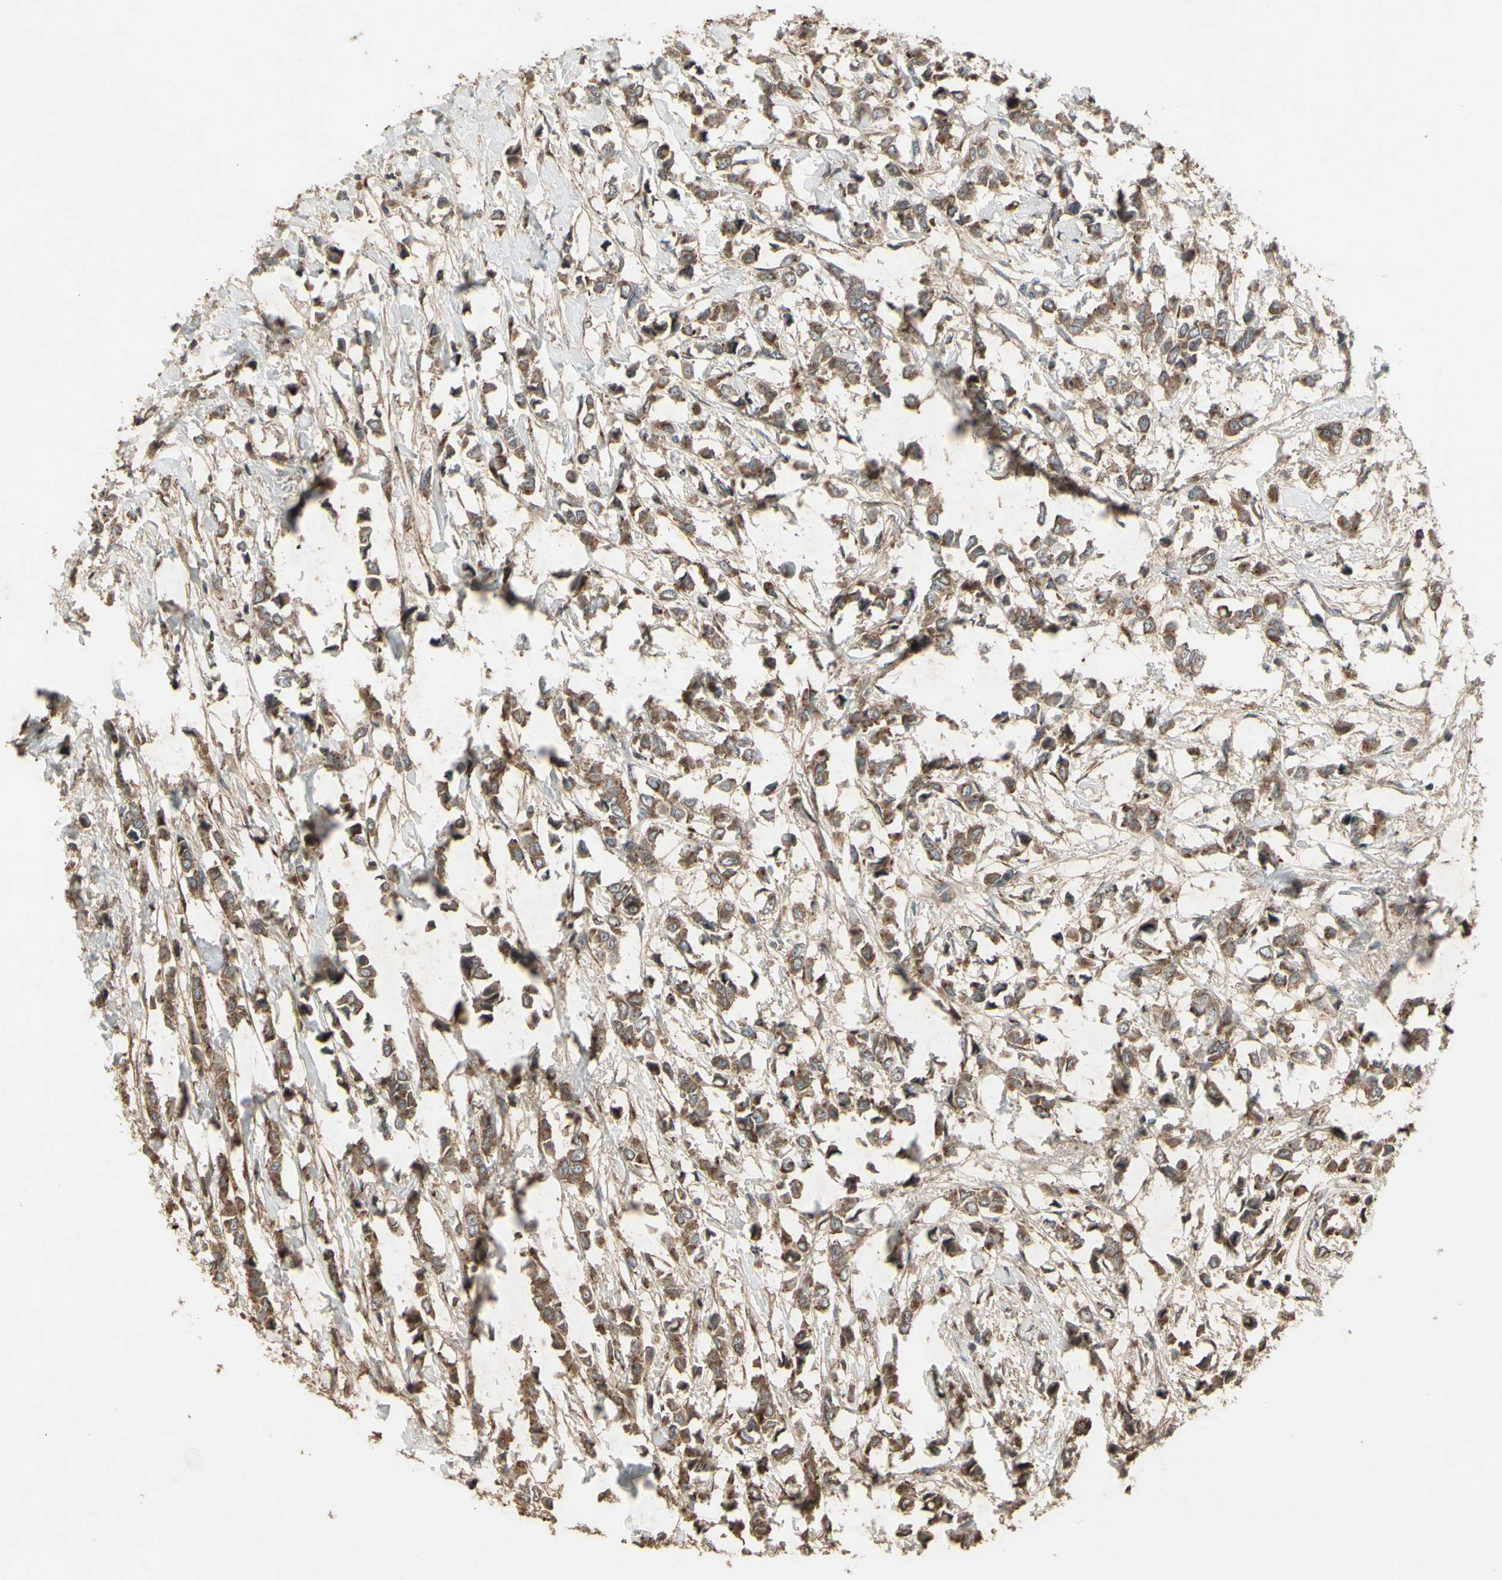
{"staining": {"intensity": "moderate", "quantity": ">75%", "location": "cytoplasmic/membranous"}, "tissue": "breast cancer", "cell_type": "Tumor cells", "image_type": "cancer", "snomed": [{"axis": "morphology", "description": "Lobular carcinoma"}, {"axis": "topography", "description": "Breast"}], "caption": "Moderate cytoplasmic/membranous expression is present in approximately >75% of tumor cells in breast cancer.", "gene": "AP1G1", "patient": {"sex": "female", "age": 51}}